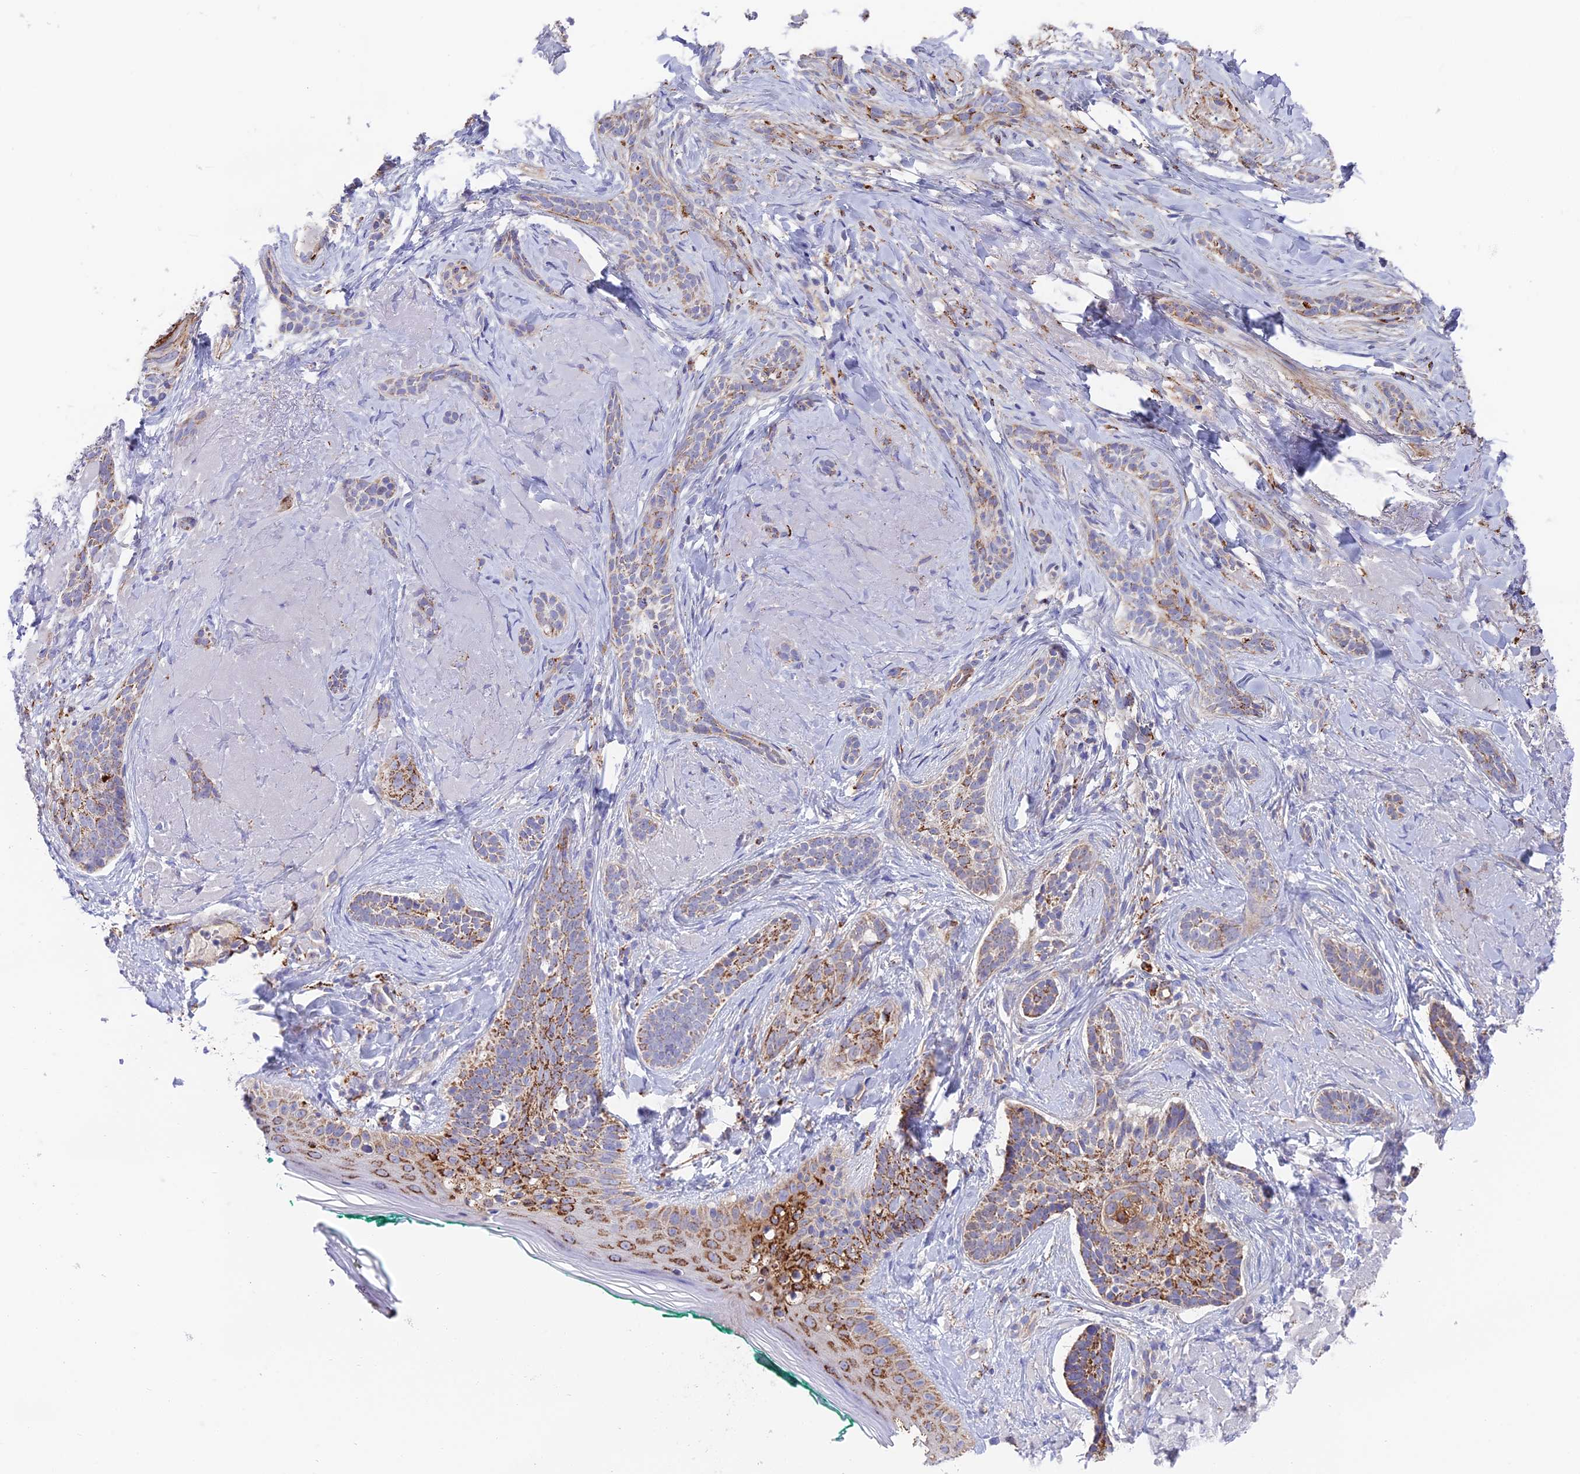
{"staining": {"intensity": "moderate", "quantity": "25%-75%", "location": "cytoplasmic/membranous"}, "tissue": "skin cancer", "cell_type": "Tumor cells", "image_type": "cancer", "snomed": [{"axis": "morphology", "description": "Basal cell carcinoma"}, {"axis": "topography", "description": "Skin"}], "caption": "Immunohistochemical staining of basal cell carcinoma (skin) displays medium levels of moderate cytoplasmic/membranous expression in approximately 25%-75% of tumor cells.", "gene": "TIGD6", "patient": {"sex": "male", "age": 71}}